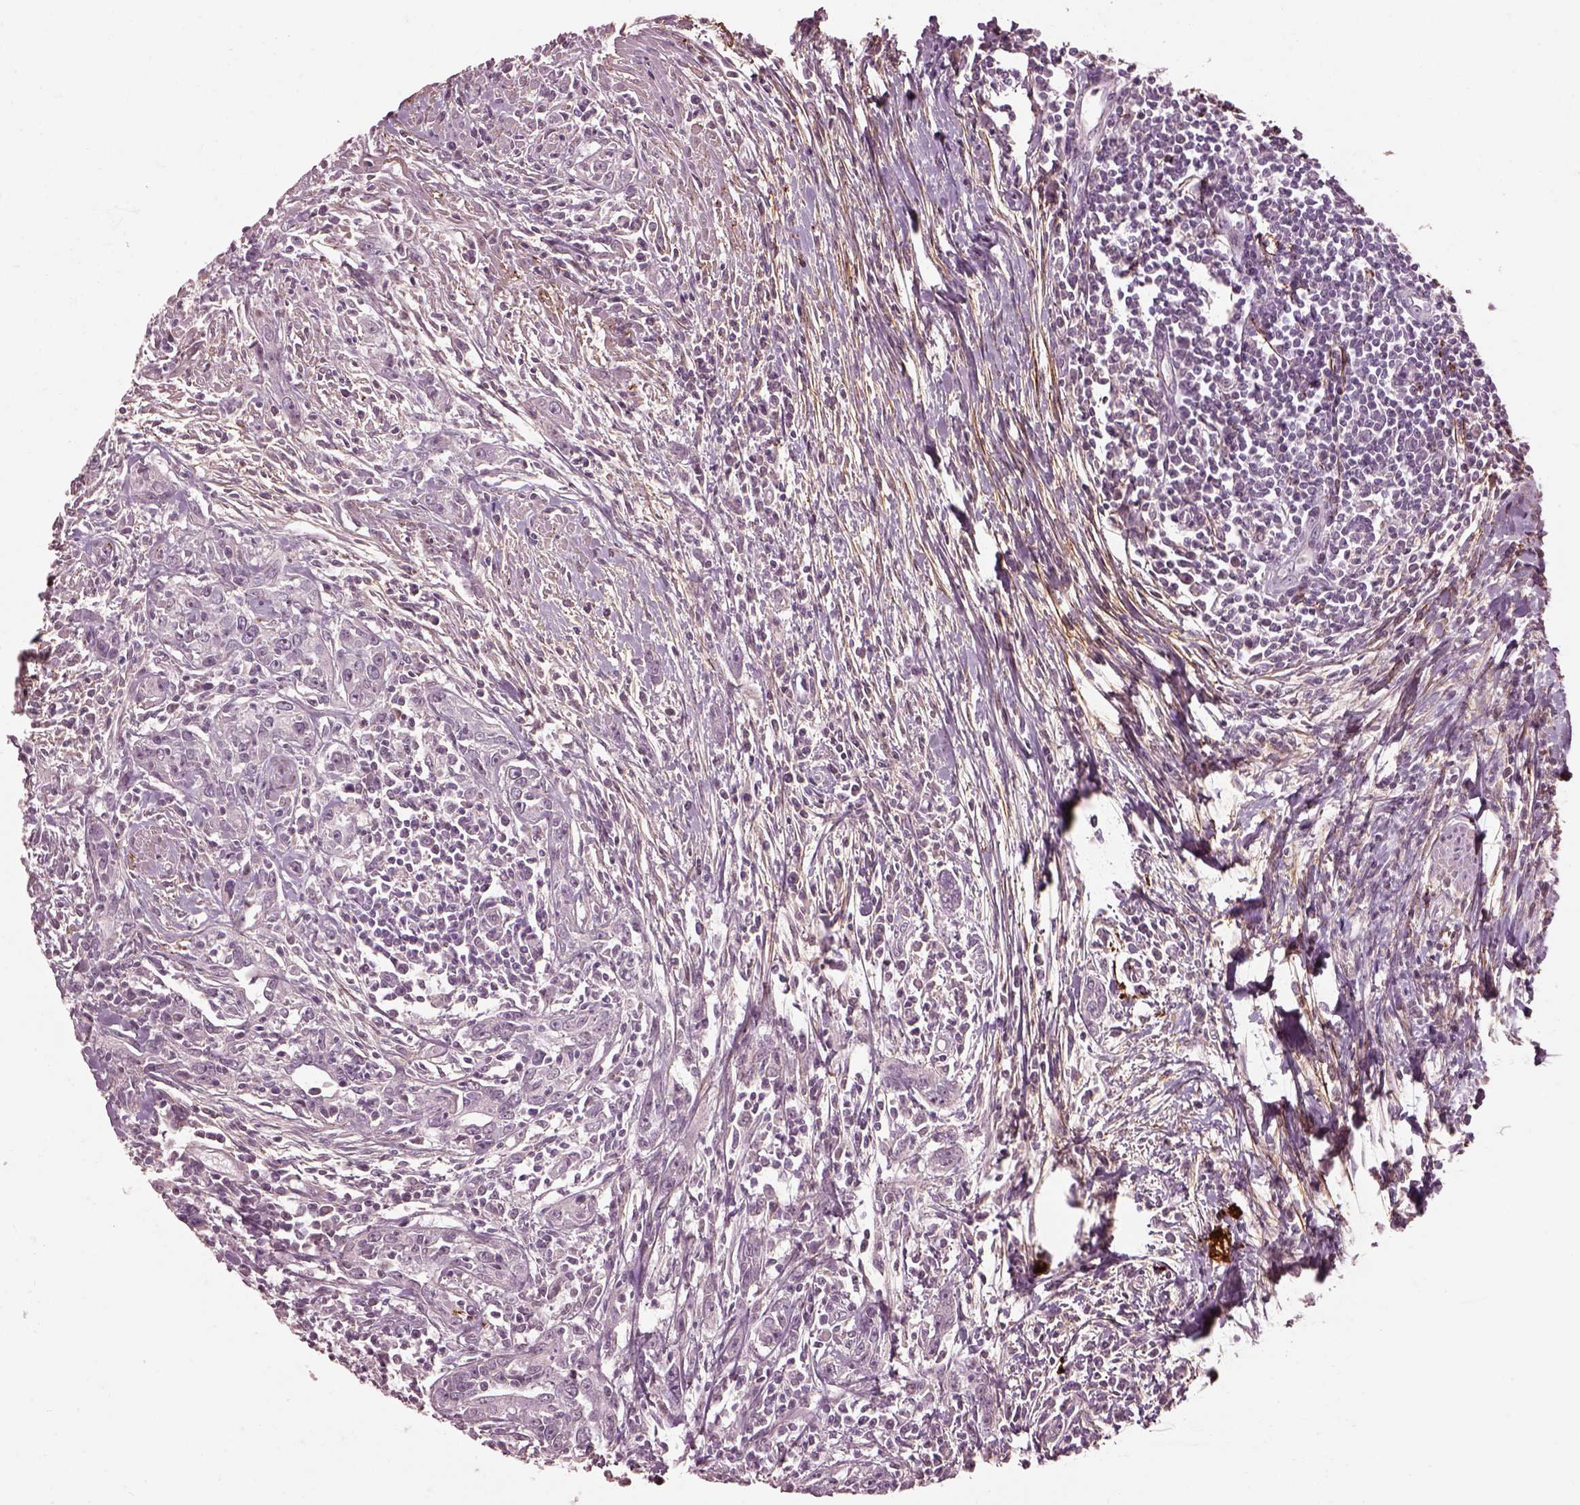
{"staining": {"intensity": "negative", "quantity": "none", "location": "none"}, "tissue": "urothelial cancer", "cell_type": "Tumor cells", "image_type": "cancer", "snomed": [{"axis": "morphology", "description": "Urothelial carcinoma, High grade"}, {"axis": "topography", "description": "Urinary bladder"}], "caption": "Immunohistochemical staining of high-grade urothelial carcinoma exhibits no significant expression in tumor cells.", "gene": "EFEMP1", "patient": {"sex": "male", "age": 83}}